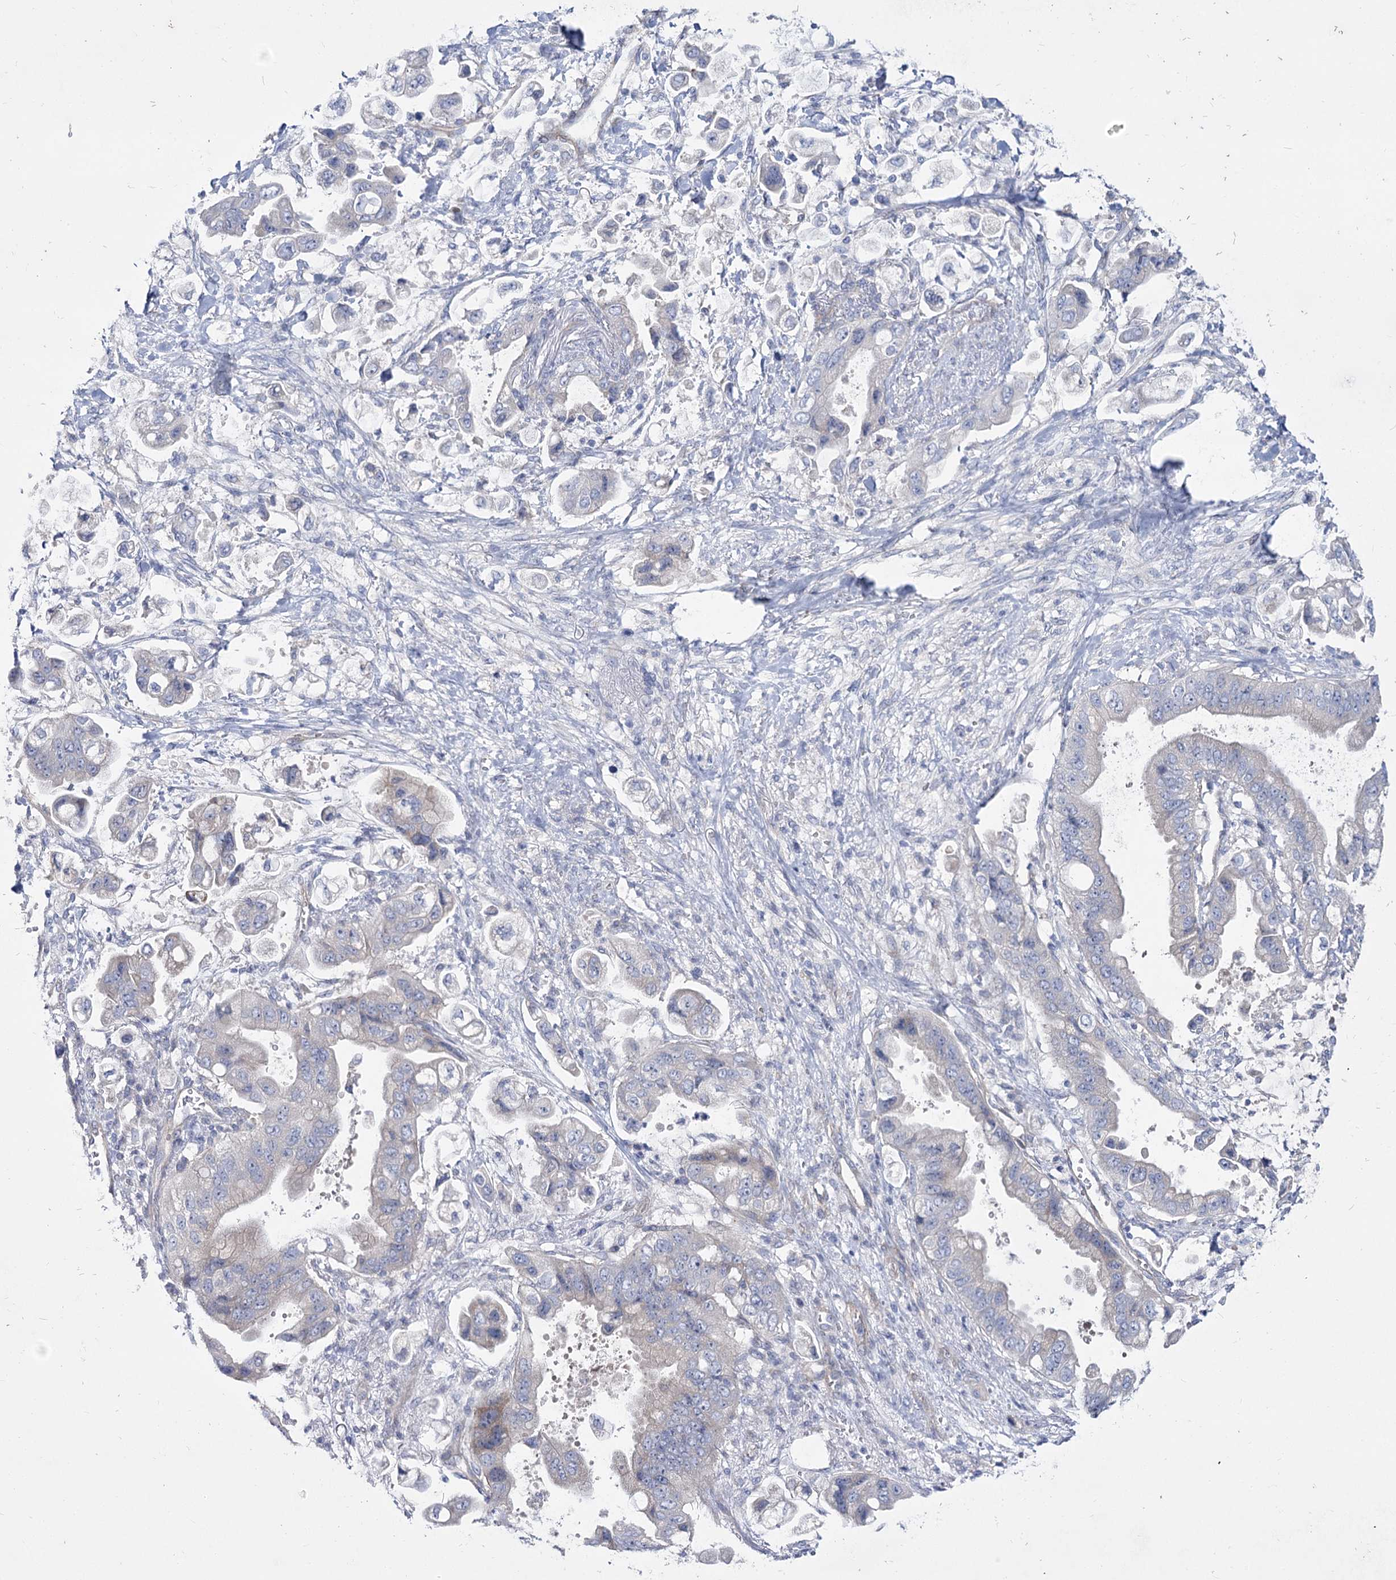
{"staining": {"intensity": "negative", "quantity": "none", "location": "none"}, "tissue": "stomach cancer", "cell_type": "Tumor cells", "image_type": "cancer", "snomed": [{"axis": "morphology", "description": "Adenocarcinoma, NOS"}, {"axis": "topography", "description": "Stomach"}], "caption": "A high-resolution image shows immunohistochemistry (IHC) staining of stomach cancer, which displays no significant positivity in tumor cells.", "gene": "SUOX", "patient": {"sex": "male", "age": 62}}